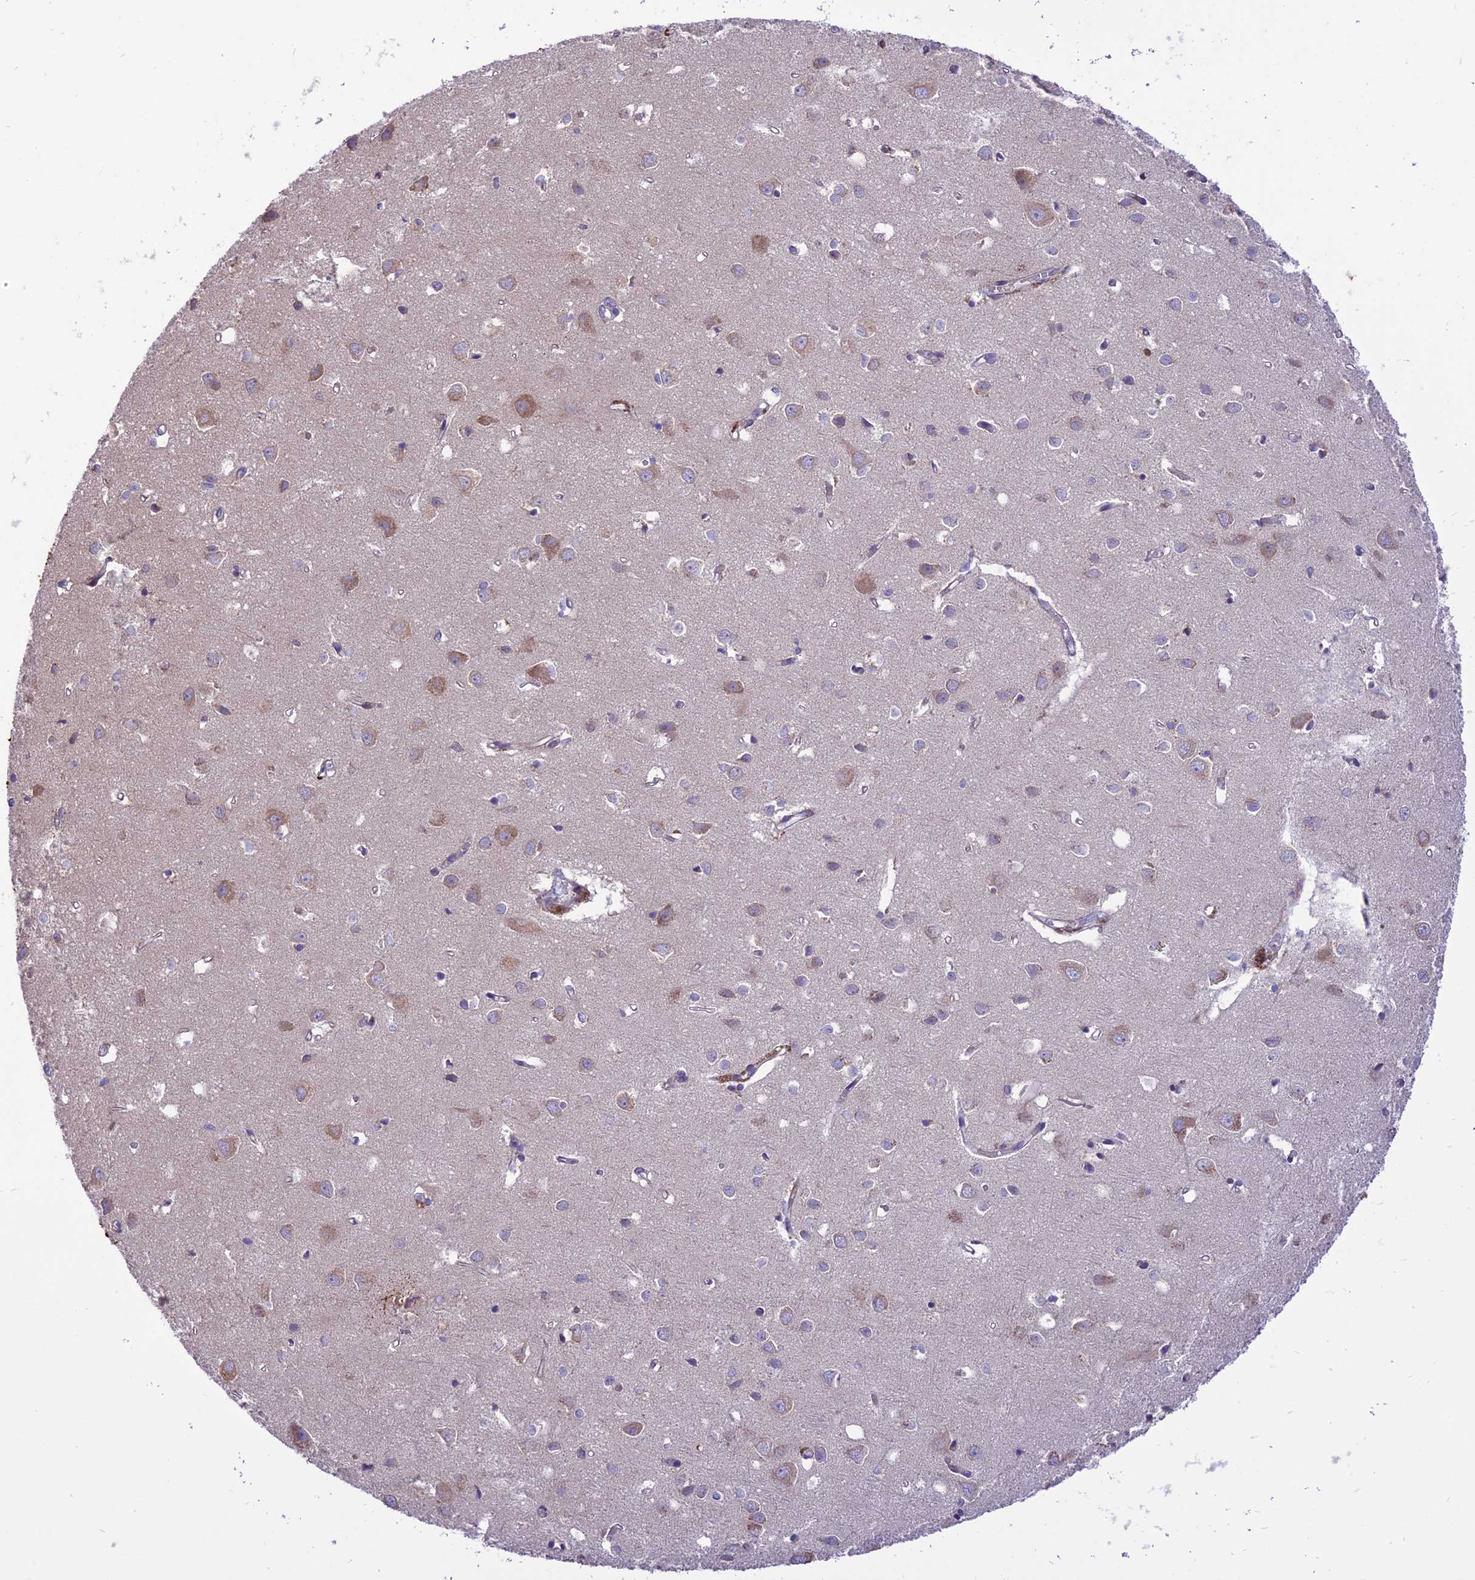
{"staining": {"intensity": "negative", "quantity": "none", "location": "none"}, "tissue": "cerebral cortex", "cell_type": "Endothelial cells", "image_type": "normal", "snomed": [{"axis": "morphology", "description": "Normal tissue, NOS"}, {"axis": "topography", "description": "Cerebral cortex"}], "caption": "A high-resolution histopathology image shows IHC staining of normal cerebral cortex, which exhibits no significant staining in endothelial cells.", "gene": "ARMCX6", "patient": {"sex": "female", "age": 64}}